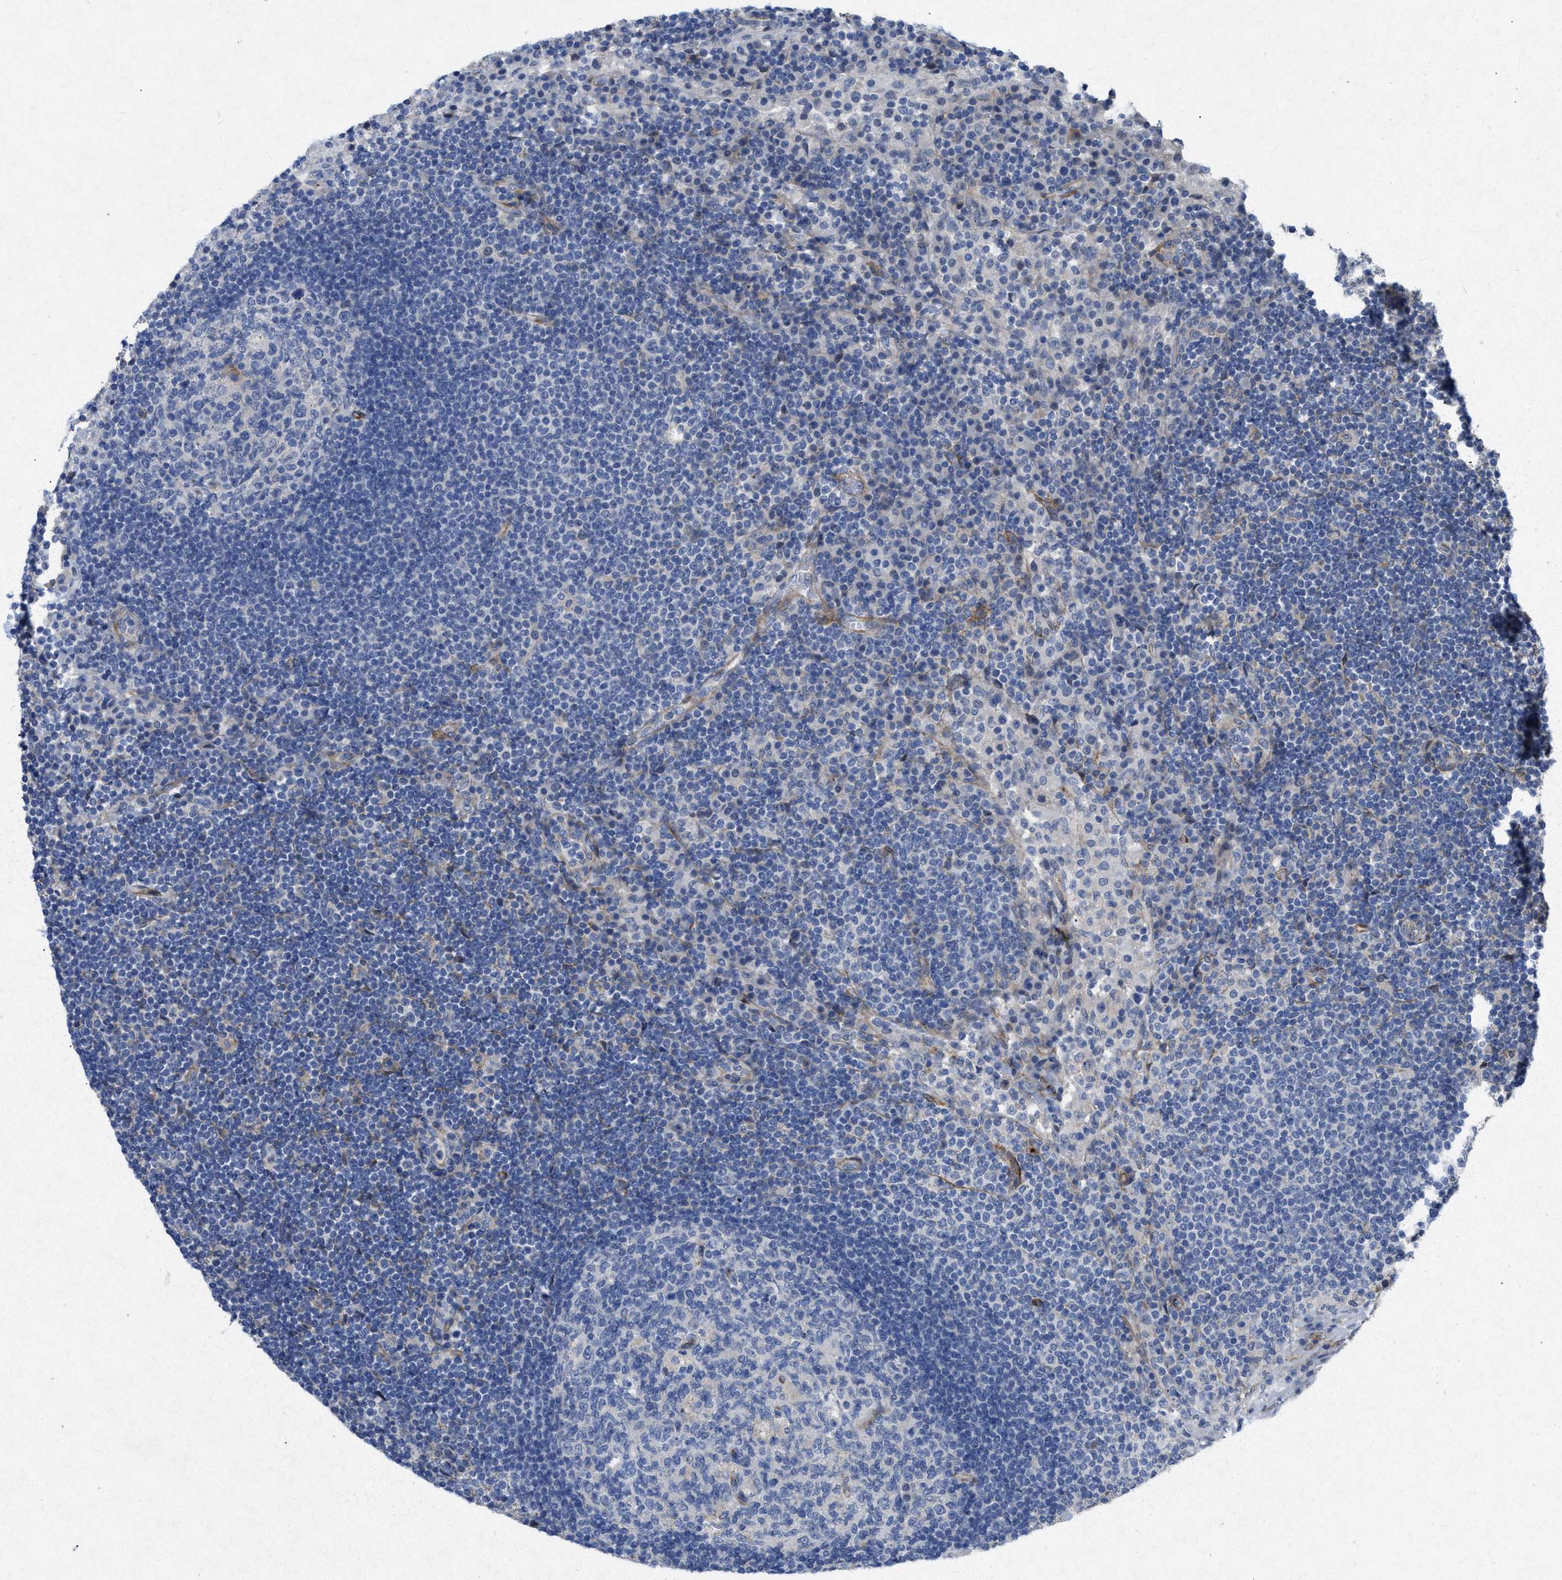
{"staining": {"intensity": "negative", "quantity": "none", "location": "none"}, "tissue": "lymph node", "cell_type": "Germinal center cells", "image_type": "normal", "snomed": [{"axis": "morphology", "description": "Normal tissue, NOS"}, {"axis": "topography", "description": "Lymph node"}], "caption": "A micrograph of lymph node stained for a protein shows no brown staining in germinal center cells. Brightfield microscopy of IHC stained with DAB (3,3'-diaminobenzidine) (brown) and hematoxylin (blue), captured at high magnification.", "gene": "PDGFRA", "patient": {"sex": "female", "age": 53}}